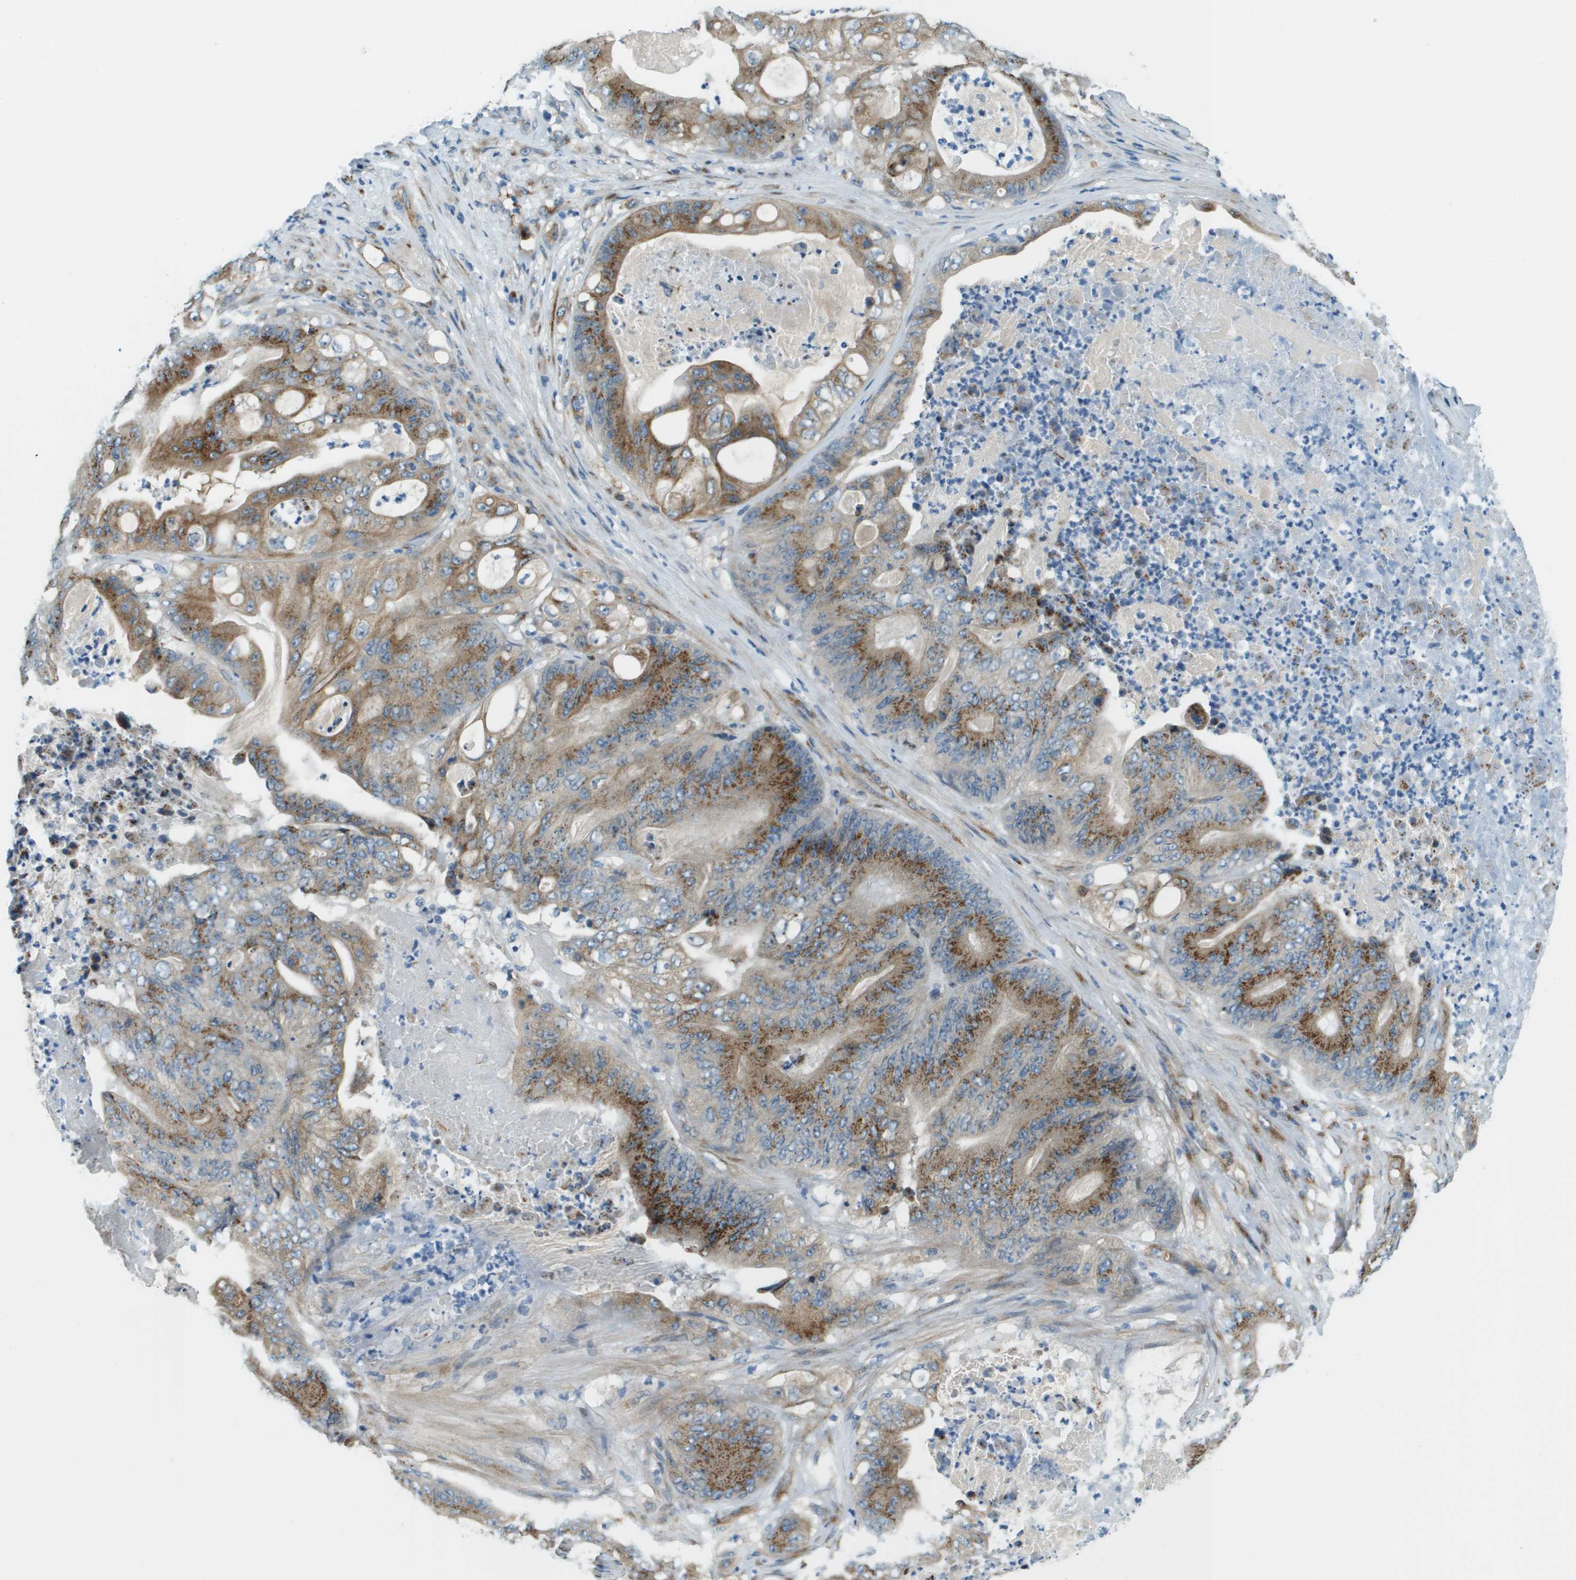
{"staining": {"intensity": "strong", "quantity": ">75%", "location": "cytoplasmic/membranous"}, "tissue": "stomach cancer", "cell_type": "Tumor cells", "image_type": "cancer", "snomed": [{"axis": "morphology", "description": "Adenocarcinoma, NOS"}, {"axis": "topography", "description": "Stomach"}], "caption": "Immunohistochemistry photomicrograph of human stomach adenocarcinoma stained for a protein (brown), which exhibits high levels of strong cytoplasmic/membranous staining in approximately >75% of tumor cells.", "gene": "ACBD3", "patient": {"sex": "female", "age": 73}}